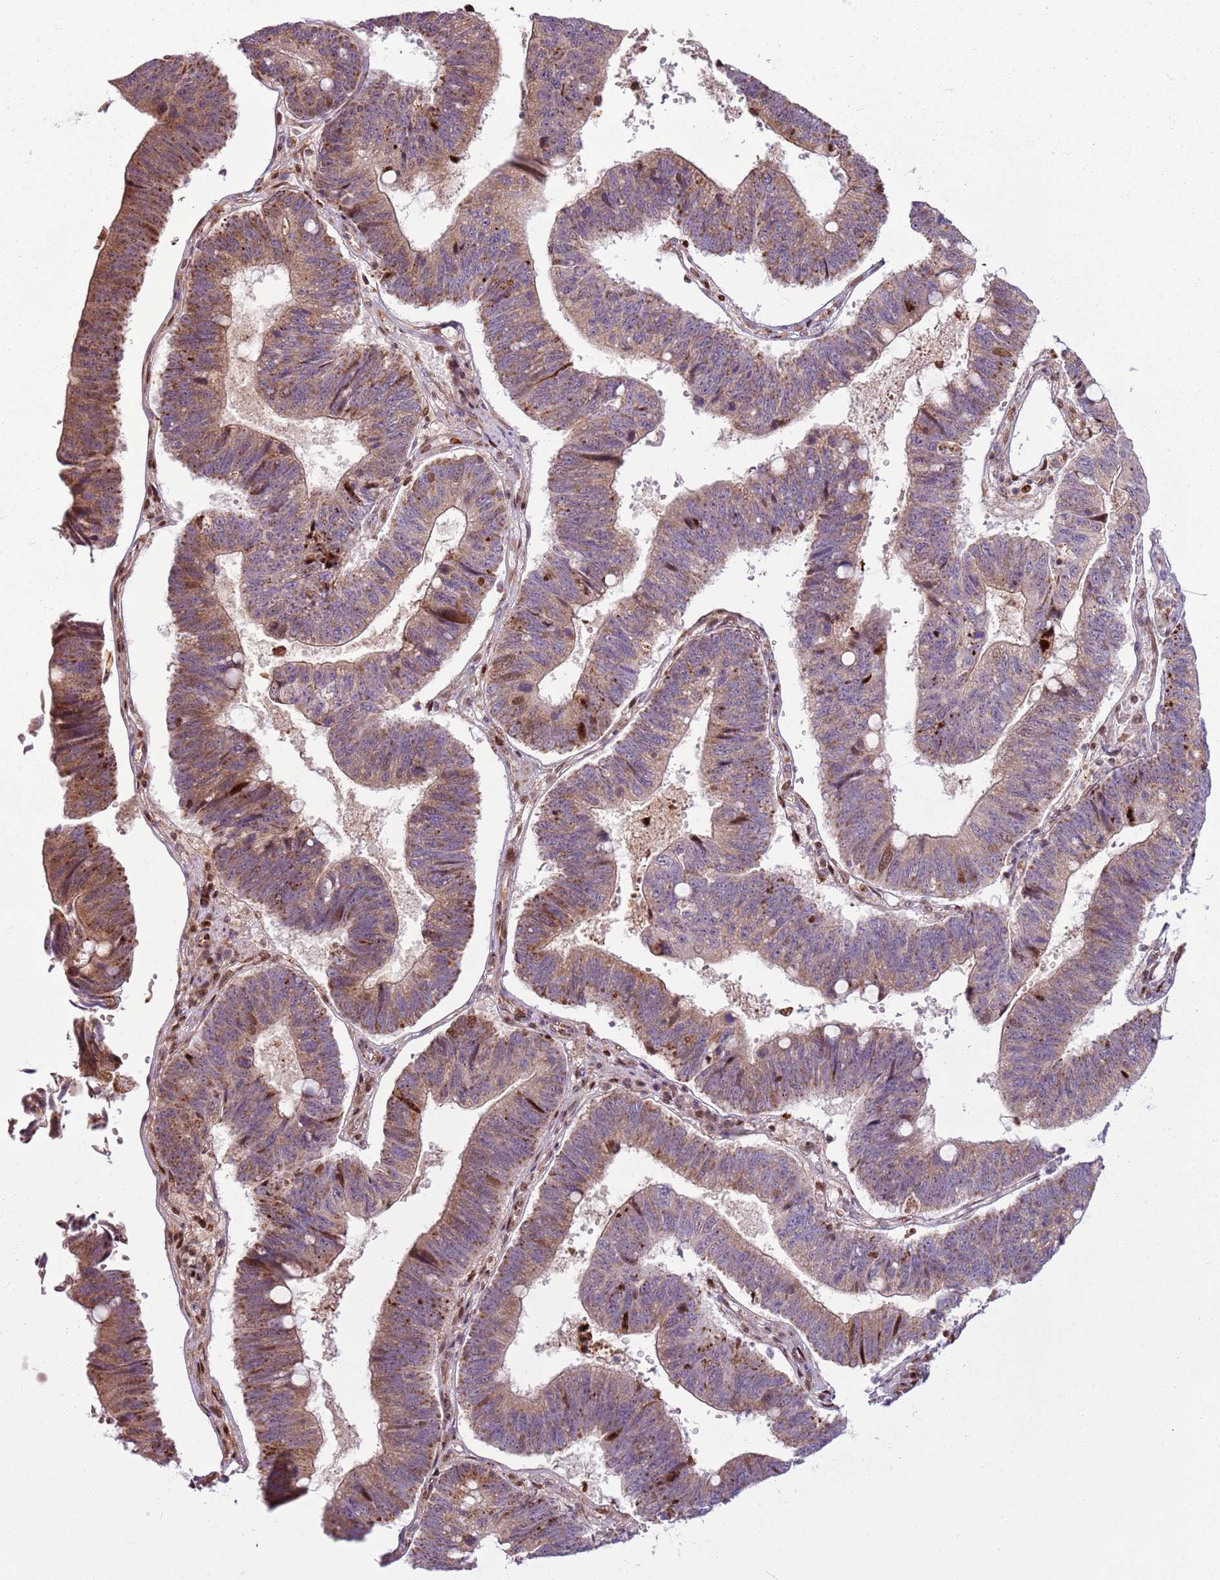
{"staining": {"intensity": "moderate", "quantity": "25%-75%", "location": "cytoplasmic/membranous,nuclear"}, "tissue": "stomach cancer", "cell_type": "Tumor cells", "image_type": "cancer", "snomed": [{"axis": "morphology", "description": "Adenocarcinoma, NOS"}, {"axis": "topography", "description": "Stomach"}], "caption": "There is medium levels of moderate cytoplasmic/membranous and nuclear expression in tumor cells of stomach cancer (adenocarcinoma), as demonstrated by immunohistochemical staining (brown color).", "gene": "PCTP", "patient": {"sex": "male", "age": 59}}